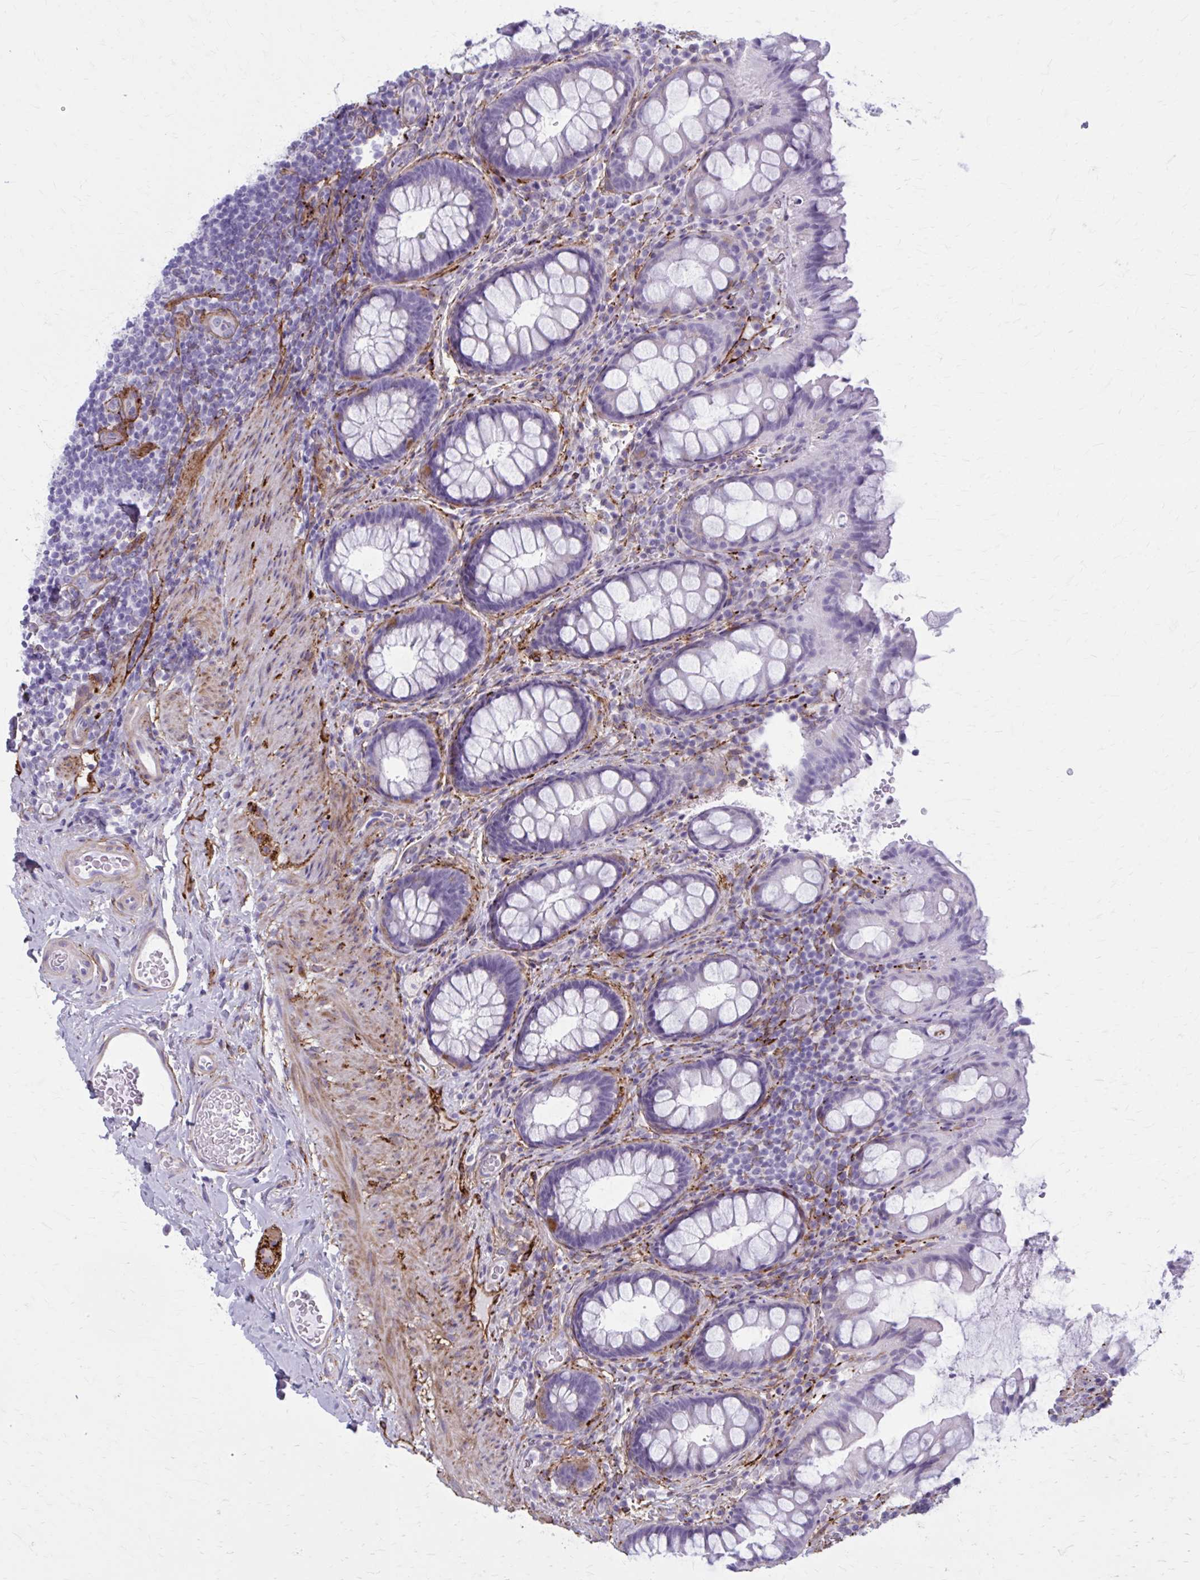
{"staining": {"intensity": "weak", "quantity": "<25%", "location": "cytoplasmic/membranous"}, "tissue": "rectum", "cell_type": "Glandular cells", "image_type": "normal", "snomed": [{"axis": "morphology", "description": "Normal tissue, NOS"}, {"axis": "topography", "description": "Rectum"}, {"axis": "topography", "description": "Peripheral nerve tissue"}], "caption": "Histopathology image shows no significant protein expression in glandular cells of normal rectum.", "gene": "AKAP12", "patient": {"sex": "female", "age": 69}}